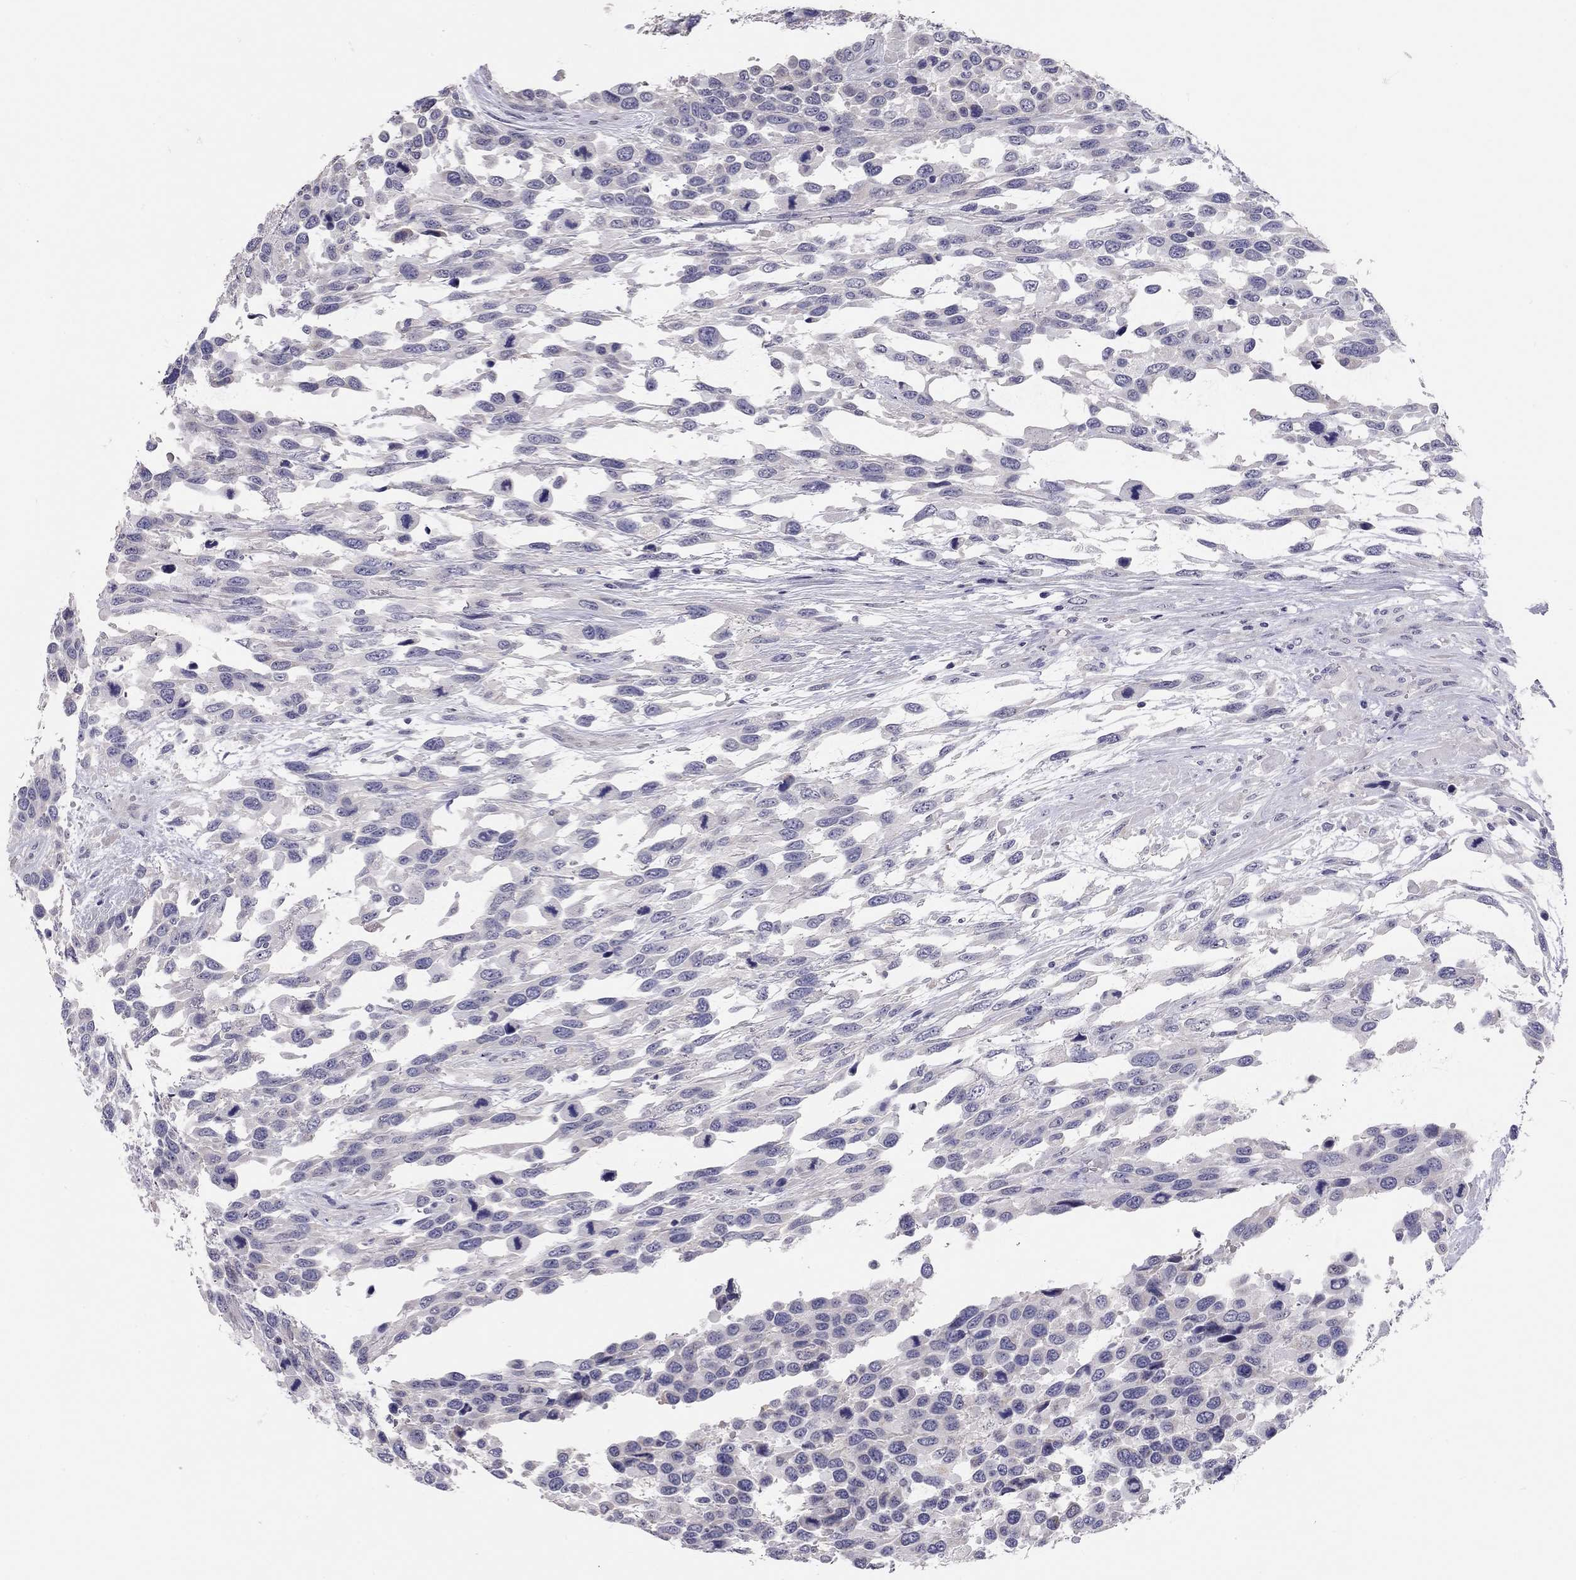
{"staining": {"intensity": "negative", "quantity": "none", "location": "none"}, "tissue": "urothelial cancer", "cell_type": "Tumor cells", "image_type": "cancer", "snomed": [{"axis": "morphology", "description": "Urothelial carcinoma, High grade"}, {"axis": "topography", "description": "Urinary bladder"}], "caption": "Micrograph shows no protein positivity in tumor cells of high-grade urothelial carcinoma tissue.", "gene": "SCARB1", "patient": {"sex": "female", "age": 70}}